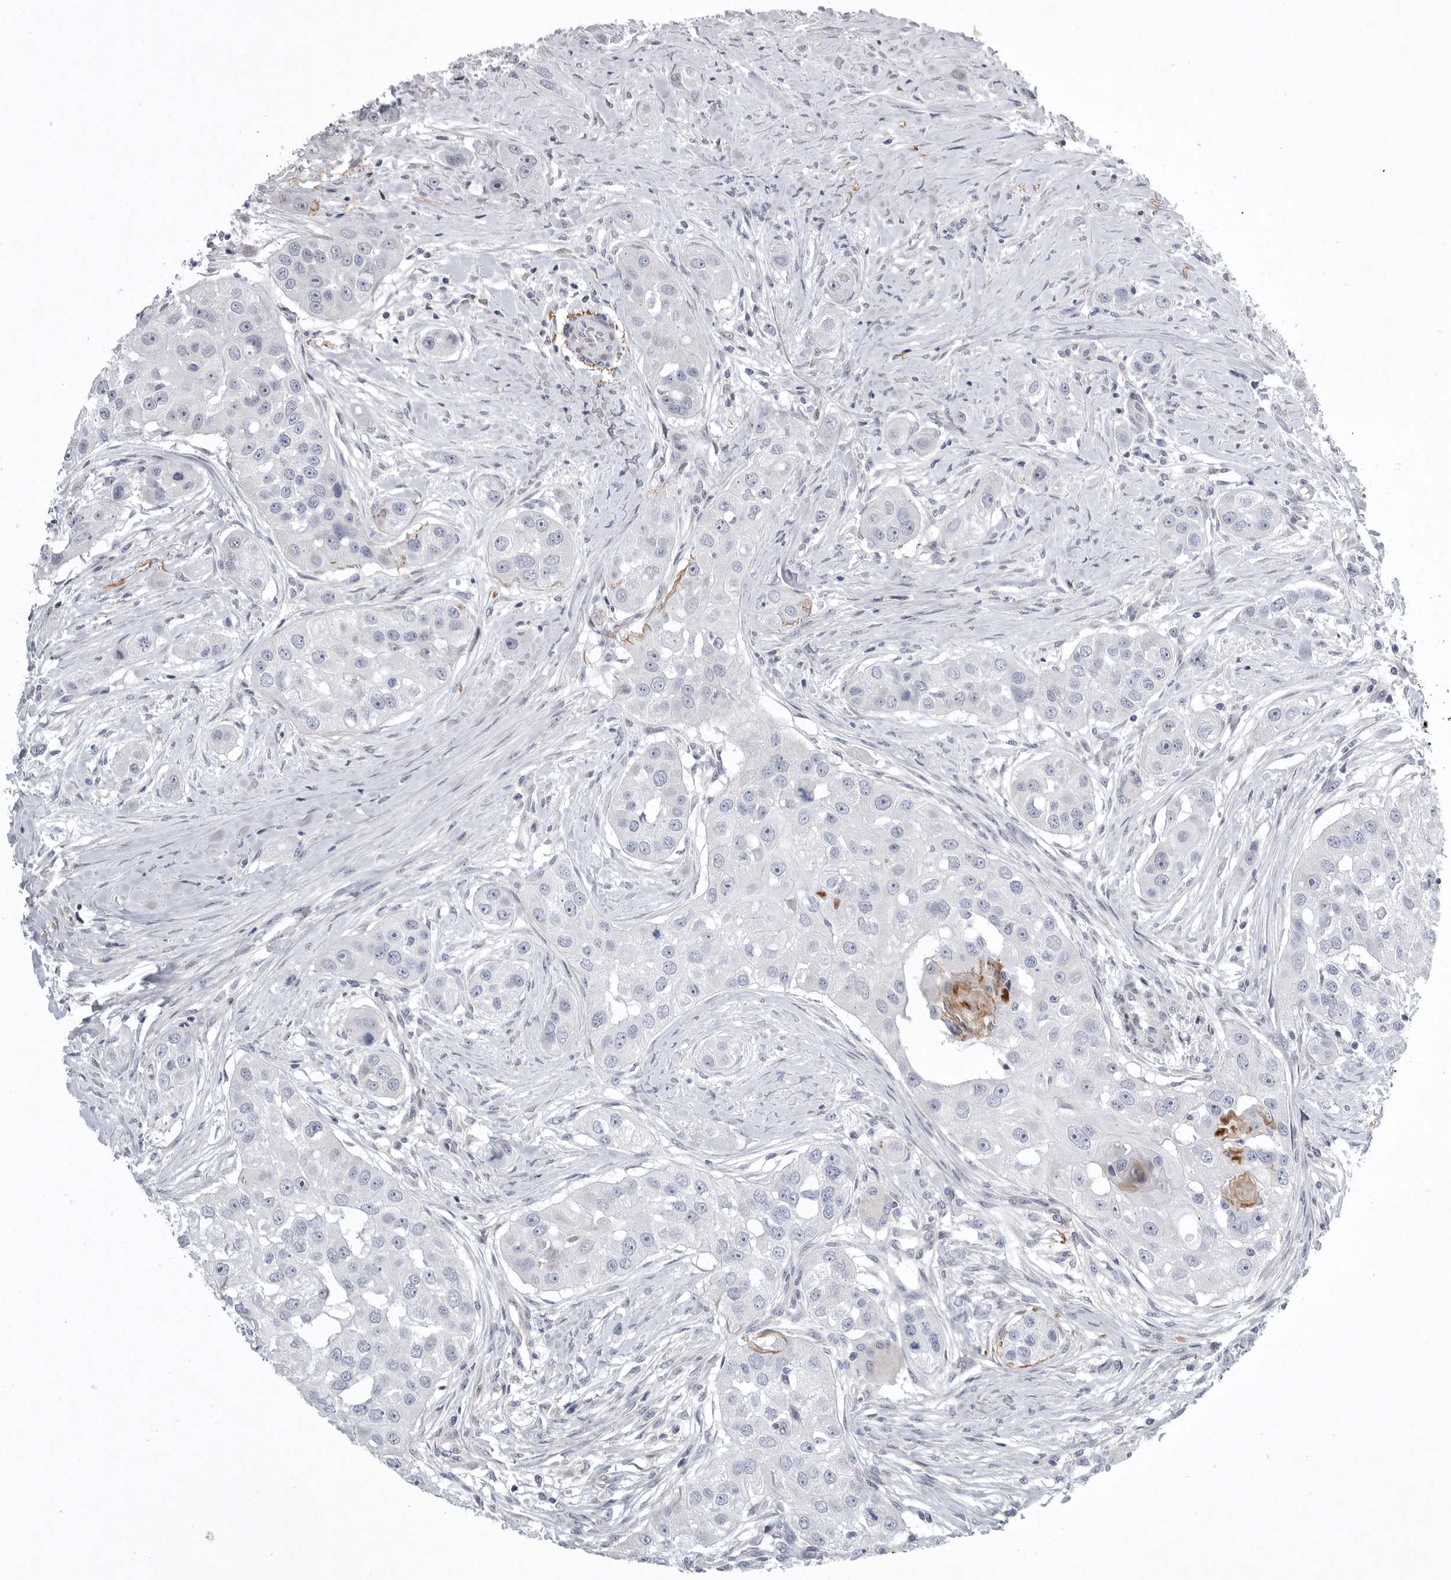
{"staining": {"intensity": "negative", "quantity": "none", "location": "none"}, "tissue": "head and neck cancer", "cell_type": "Tumor cells", "image_type": "cancer", "snomed": [{"axis": "morphology", "description": "Normal tissue, NOS"}, {"axis": "morphology", "description": "Squamous cell carcinoma, NOS"}, {"axis": "topography", "description": "Skeletal muscle"}, {"axis": "topography", "description": "Head-Neck"}], "caption": "Immunohistochemistry photomicrograph of neoplastic tissue: squamous cell carcinoma (head and neck) stained with DAB (3,3'-diaminobenzidine) shows no significant protein staining in tumor cells. The staining is performed using DAB brown chromogen with nuclei counter-stained in using hematoxylin.", "gene": "CRP", "patient": {"sex": "male", "age": 51}}